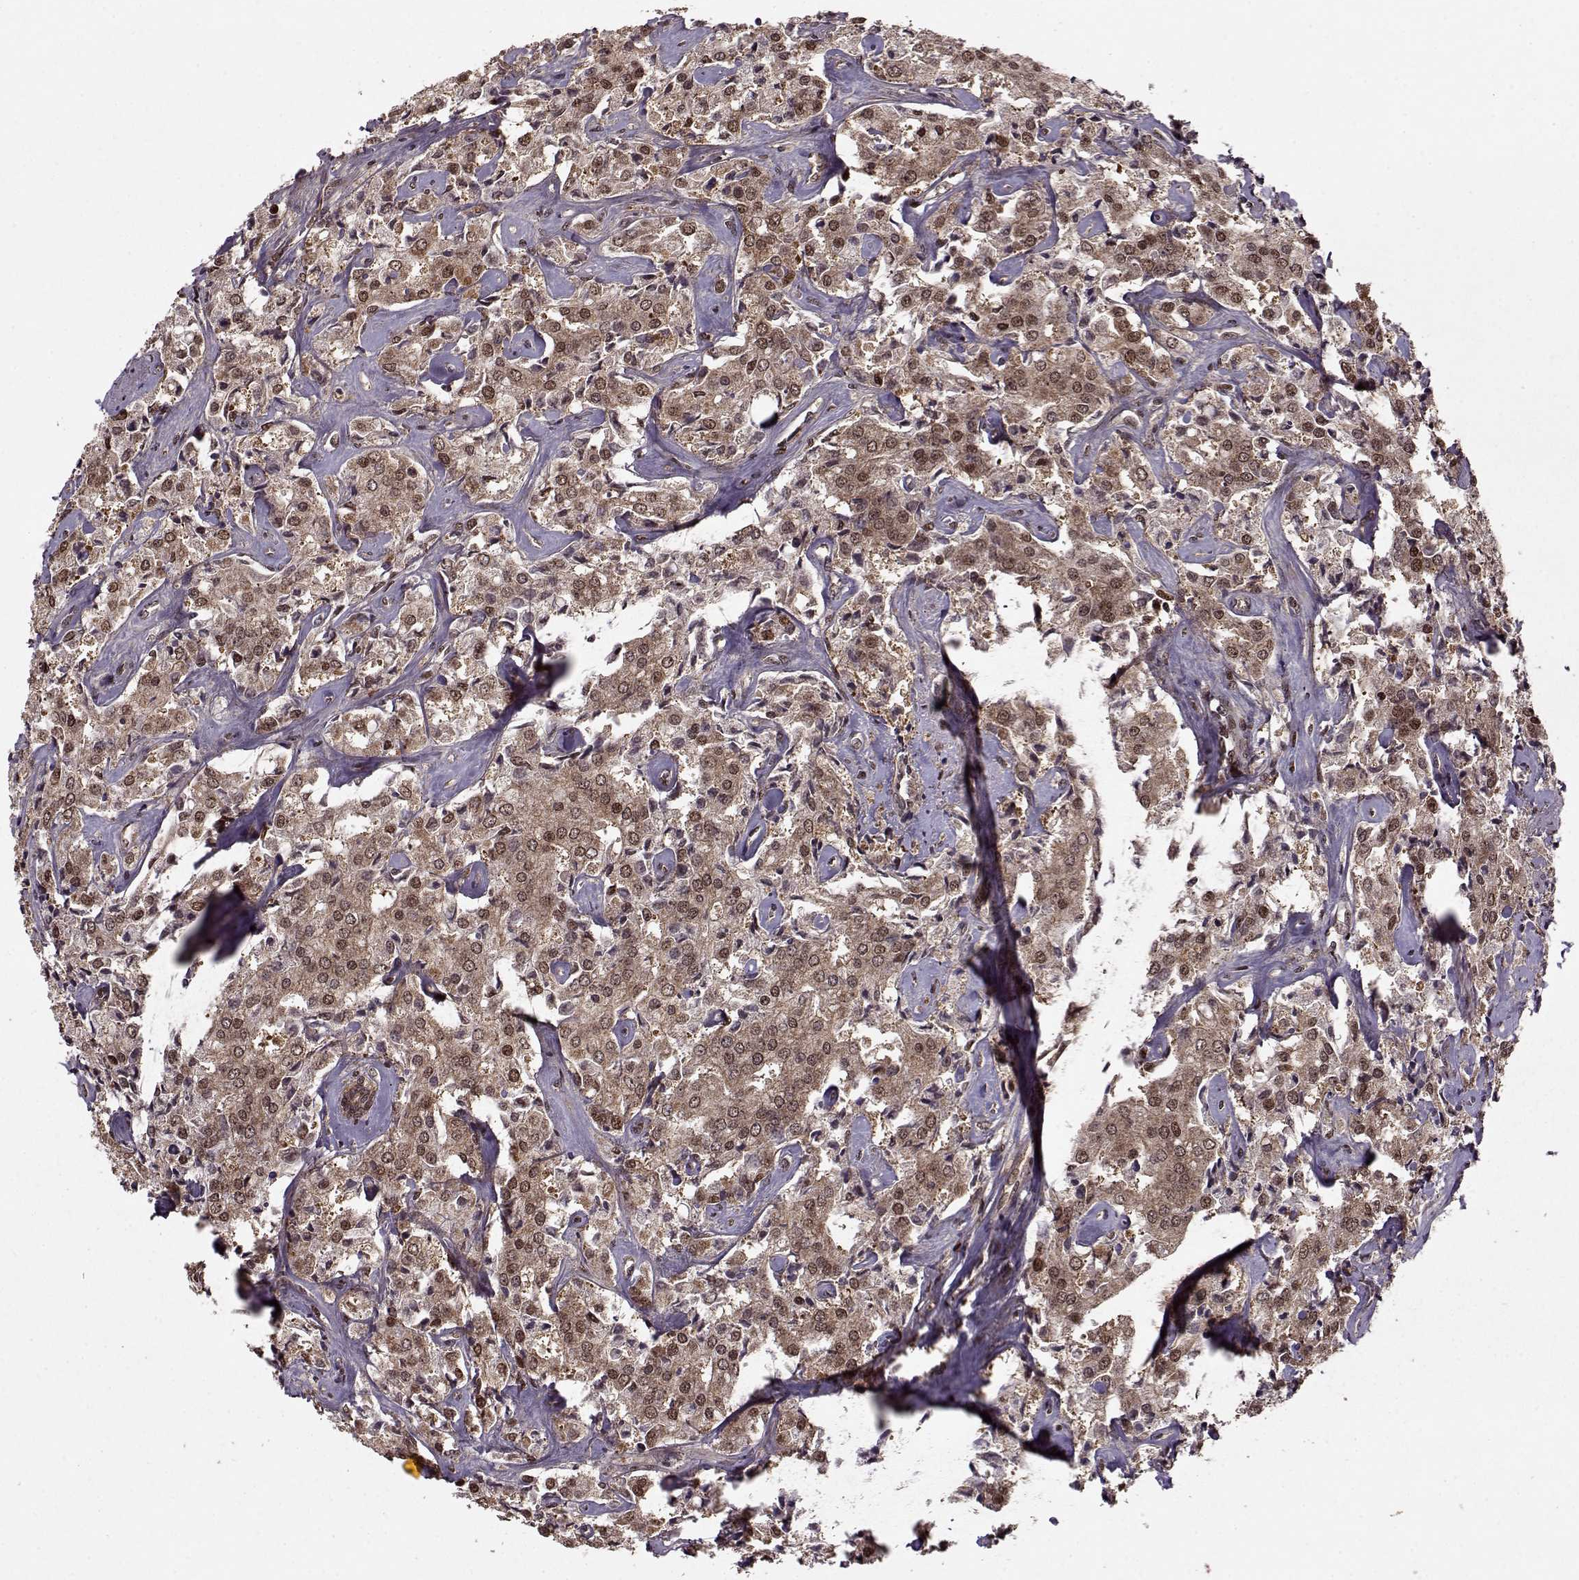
{"staining": {"intensity": "moderate", "quantity": ">75%", "location": "cytoplasmic/membranous,nuclear"}, "tissue": "prostate cancer", "cell_type": "Tumor cells", "image_type": "cancer", "snomed": [{"axis": "morphology", "description": "Adenocarcinoma, NOS"}, {"axis": "topography", "description": "Prostate"}], "caption": "High-power microscopy captured an immunohistochemistry (IHC) photomicrograph of prostate adenocarcinoma, revealing moderate cytoplasmic/membranous and nuclear positivity in about >75% of tumor cells. Using DAB (3,3'-diaminobenzidine) (brown) and hematoxylin (blue) stains, captured at high magnification using brightfield microscopy.", "gene": "PSMA7", "patient": {"sex": "male", "age": 66}}